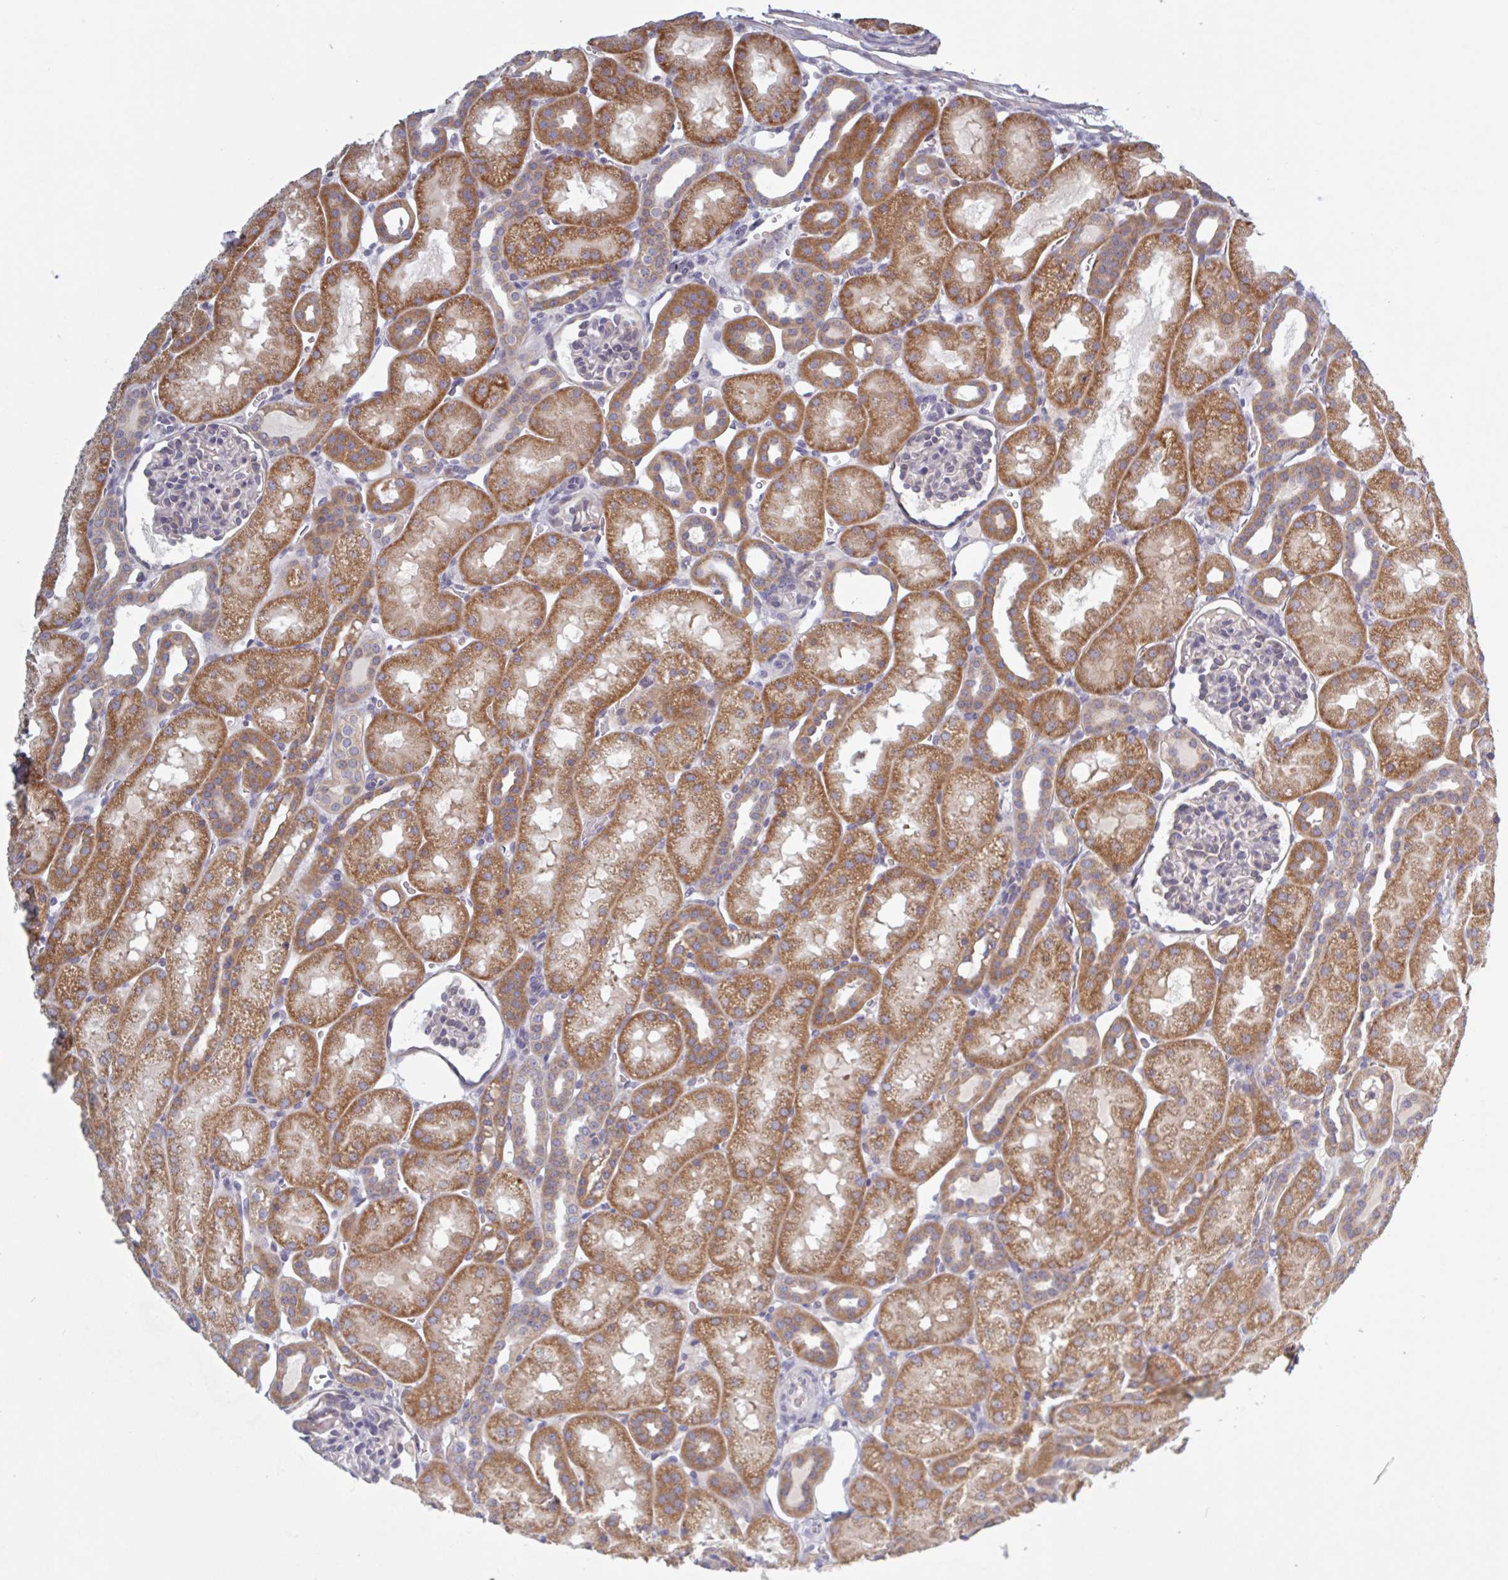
{"staining": {"intensity": "negative", "quantity": "none", "location": "none"}, "tissue": "kidney", "cell_type": "Cells in glomeruli", "image_type": "normal", "snomed": [{"axis": "morphology", "description": "Normal tissue, NOS"}, {"axis": "topography", "description": "Kidney"}], "caption": "Immunohistochemistry (IHC) histopathology image of benign human kidney stained for a protein (brown), which reveals no expression in cells in glomeruli. (Stains: DAB immunohistochemistry (IHC) with hematoxylin counter stain, Microscopy: brightfield microscopy at high magnification).", "gene": "SURF1", "patient": {"sex": "male", "age": 2}}